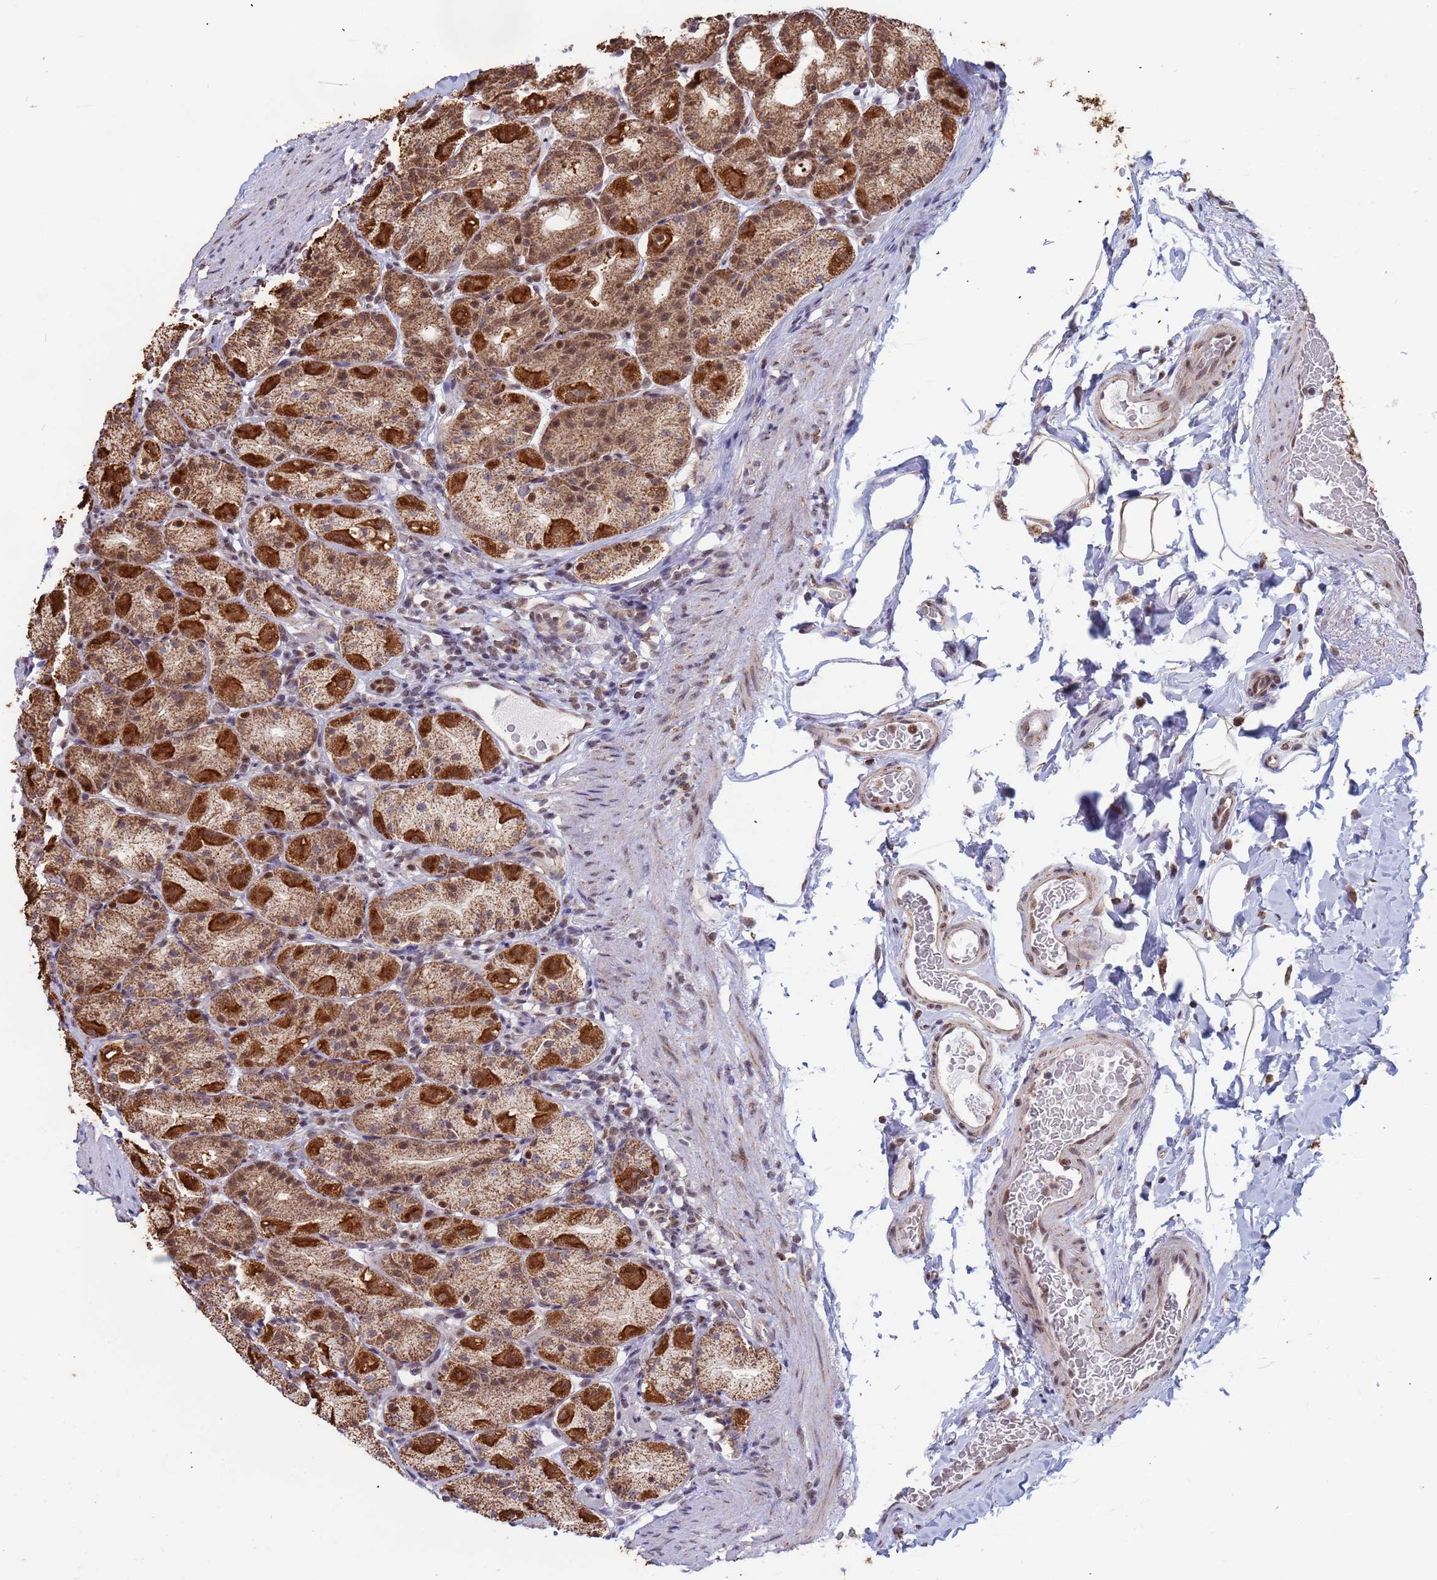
{"staining": {"intensity": "strong", "quantity": ">75%", "location": "cytoplasmic/membranous,nuclear"}, "tissue": "stomach", "cell_type": "Glandular cells", "image_type": "normal", "snomed": [{"axis": "morphology", "description": "Normal tissue, NOS"}, {"axis": "topography", "description": "Stomach, upper"}], "caption": "Immunohistochemical staining of normal stomach displays high levels of strong cytoplasmic/membranous,nuclear expression in approximately >75% of glandular cells. The protein is shown in brown color, while the nuclei are stained blue.", "gene": "DENND2B", "patient": {"sex": "male", "age": 68}}